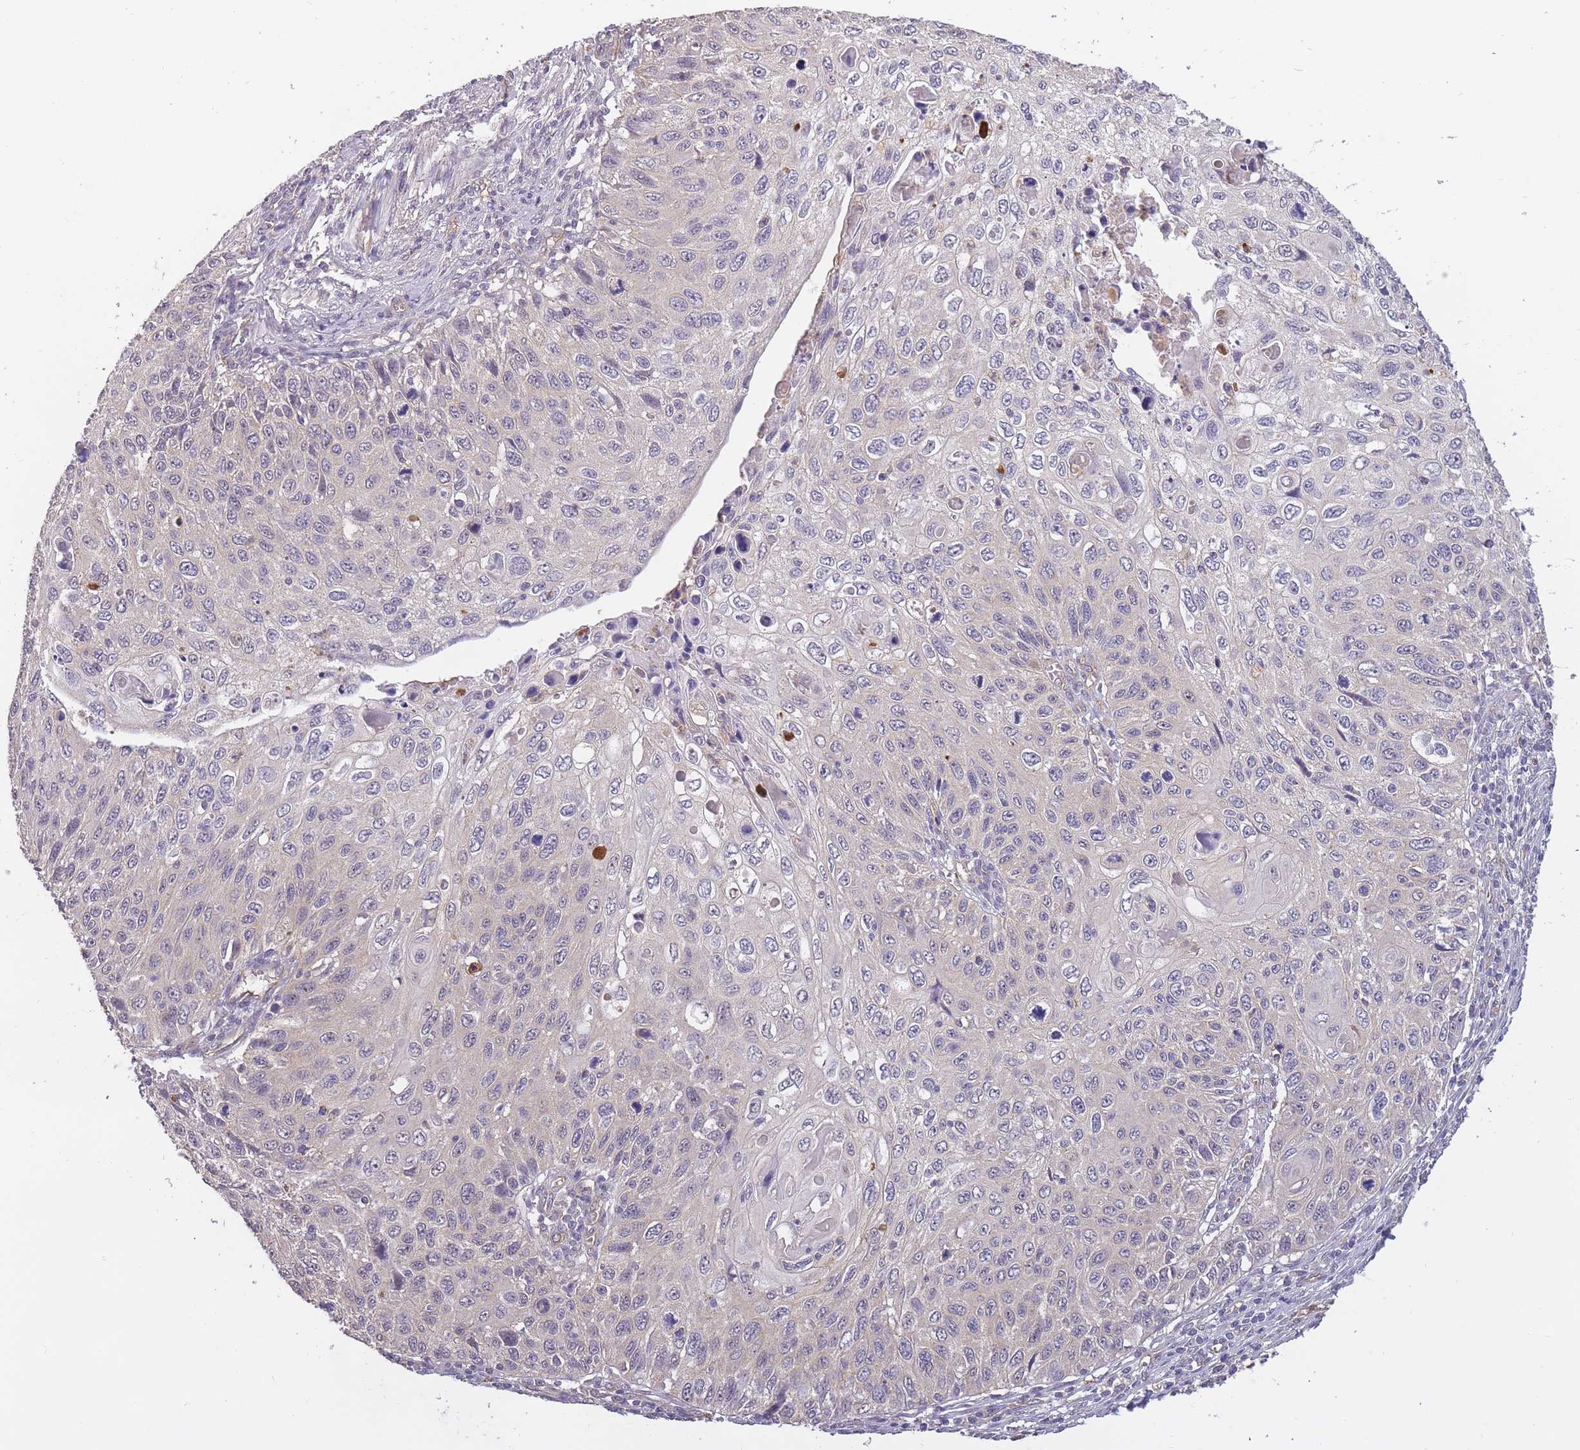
{"staining": {"intensity": "negative", "quantity": "none", "location": "none"}, "tissue": "cervical cancer", "cell_type": "Tumor cells", "image_type": "cancer", "snomed": [{"axis": "morphology", "description": "Squamous cell carcinoma, NOS"}, {"axis": "topography", "description": "Cervix"}], "caption": "Squamous cell carcinoma (cervical) was stained to show a protein in brown. There is no significant positivity in tumor cells.", "gene": "KIAA1755", "patient": {"sex": "female", "age": 70}}